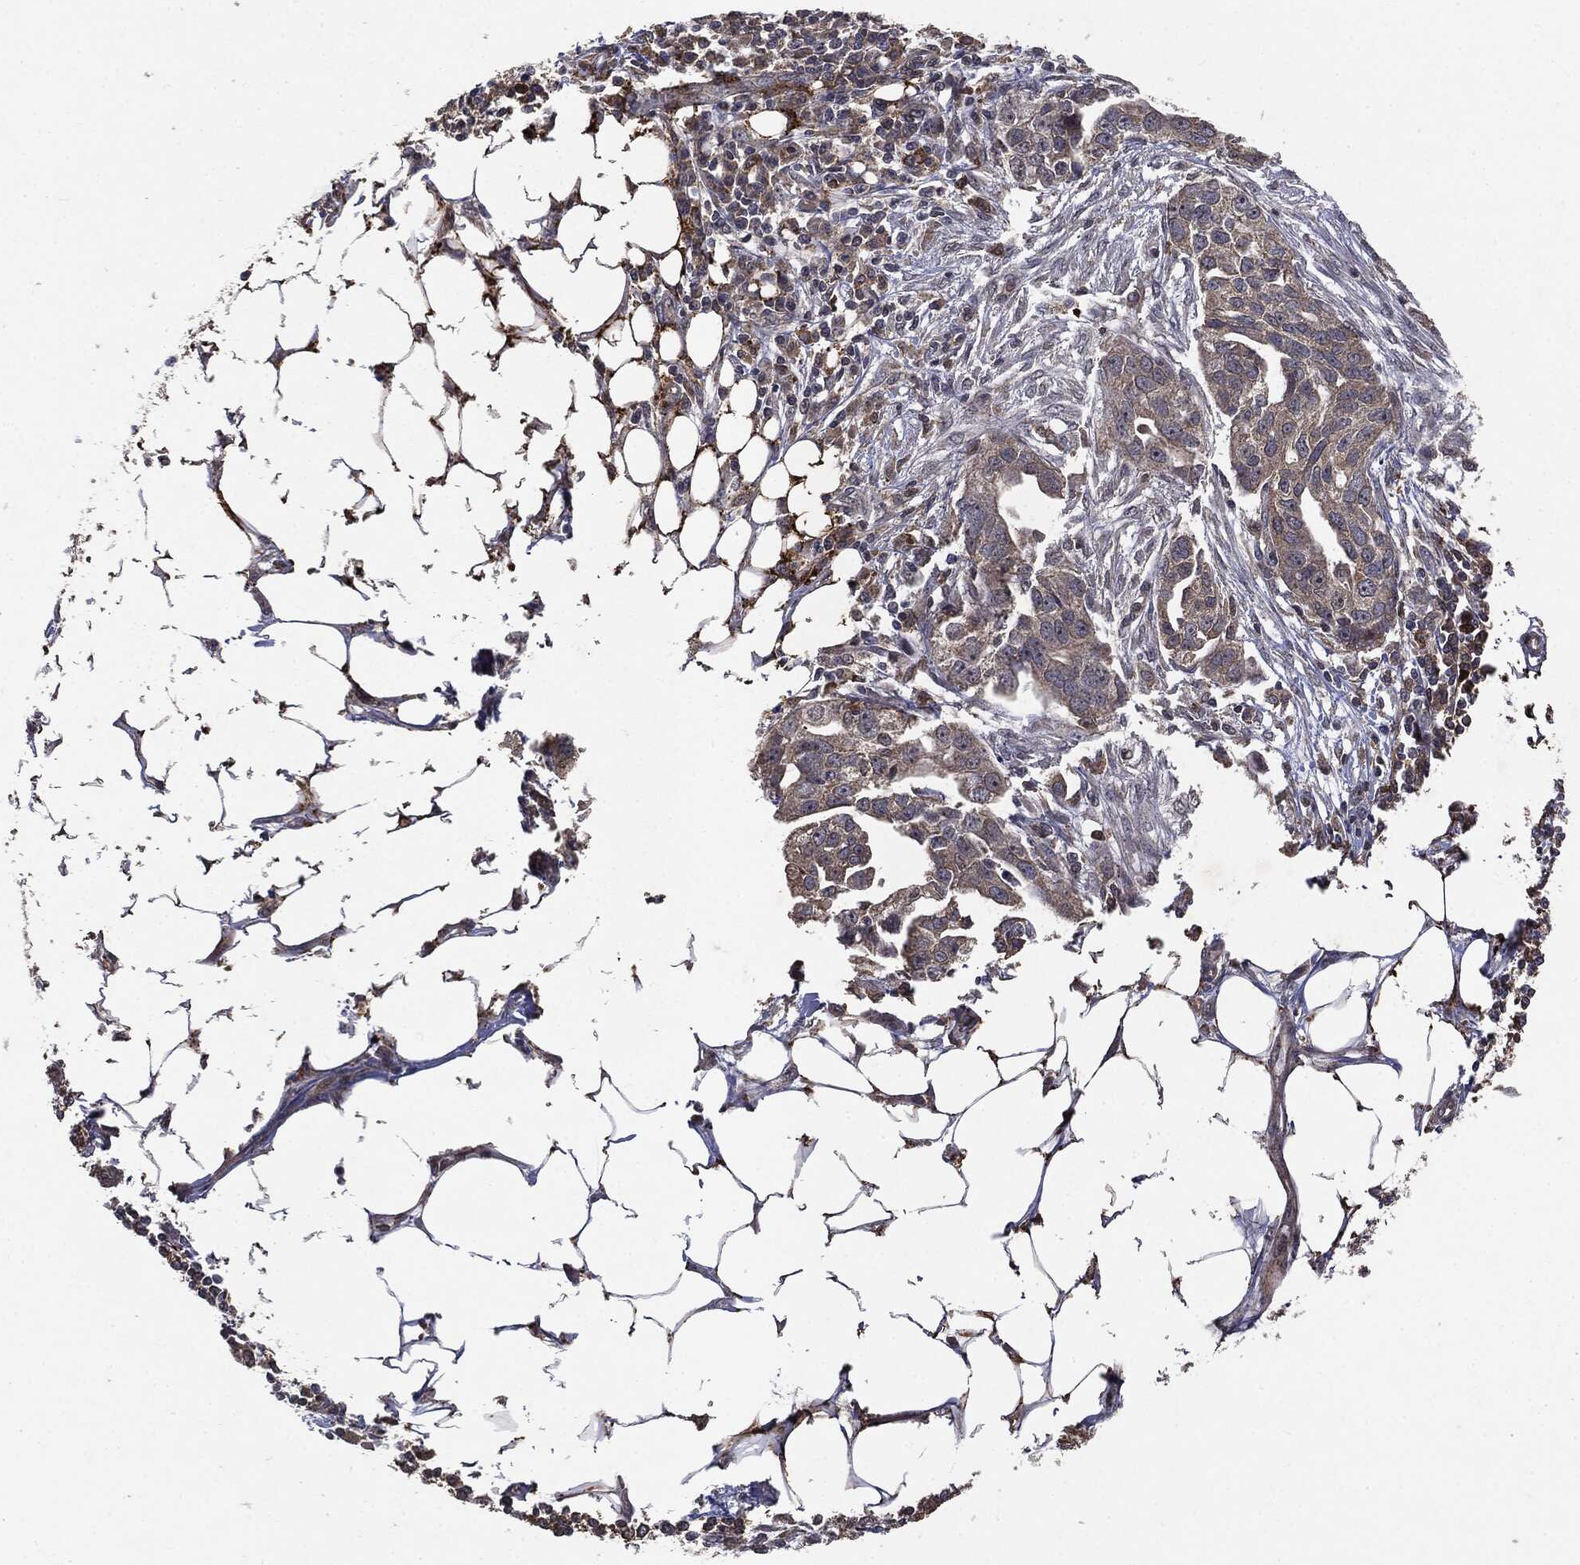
{"staining": {"intensity": "weak", "quantity": "<25%", "location": "cytoplasmic/membranous"}, "tissue": "ovarian cancer", "cell_type": "Tumor cells", "image_type": "cancer", "snomed": [{"axis": "morphology", "description": "Carcinoma, endometroid"}, {"axis": "morphology", "description": "Cystadenocarcinoma, serous, NOS"}, {"axis": "topography", "description": "Ovary"}], "caption": "This is a photomicrograph of immunohistochemistry staining of ovarian cancer, which shows no staining in tumor cells.", "gene": "PTEN", "patient": {"sex": "female", "age": 45}}